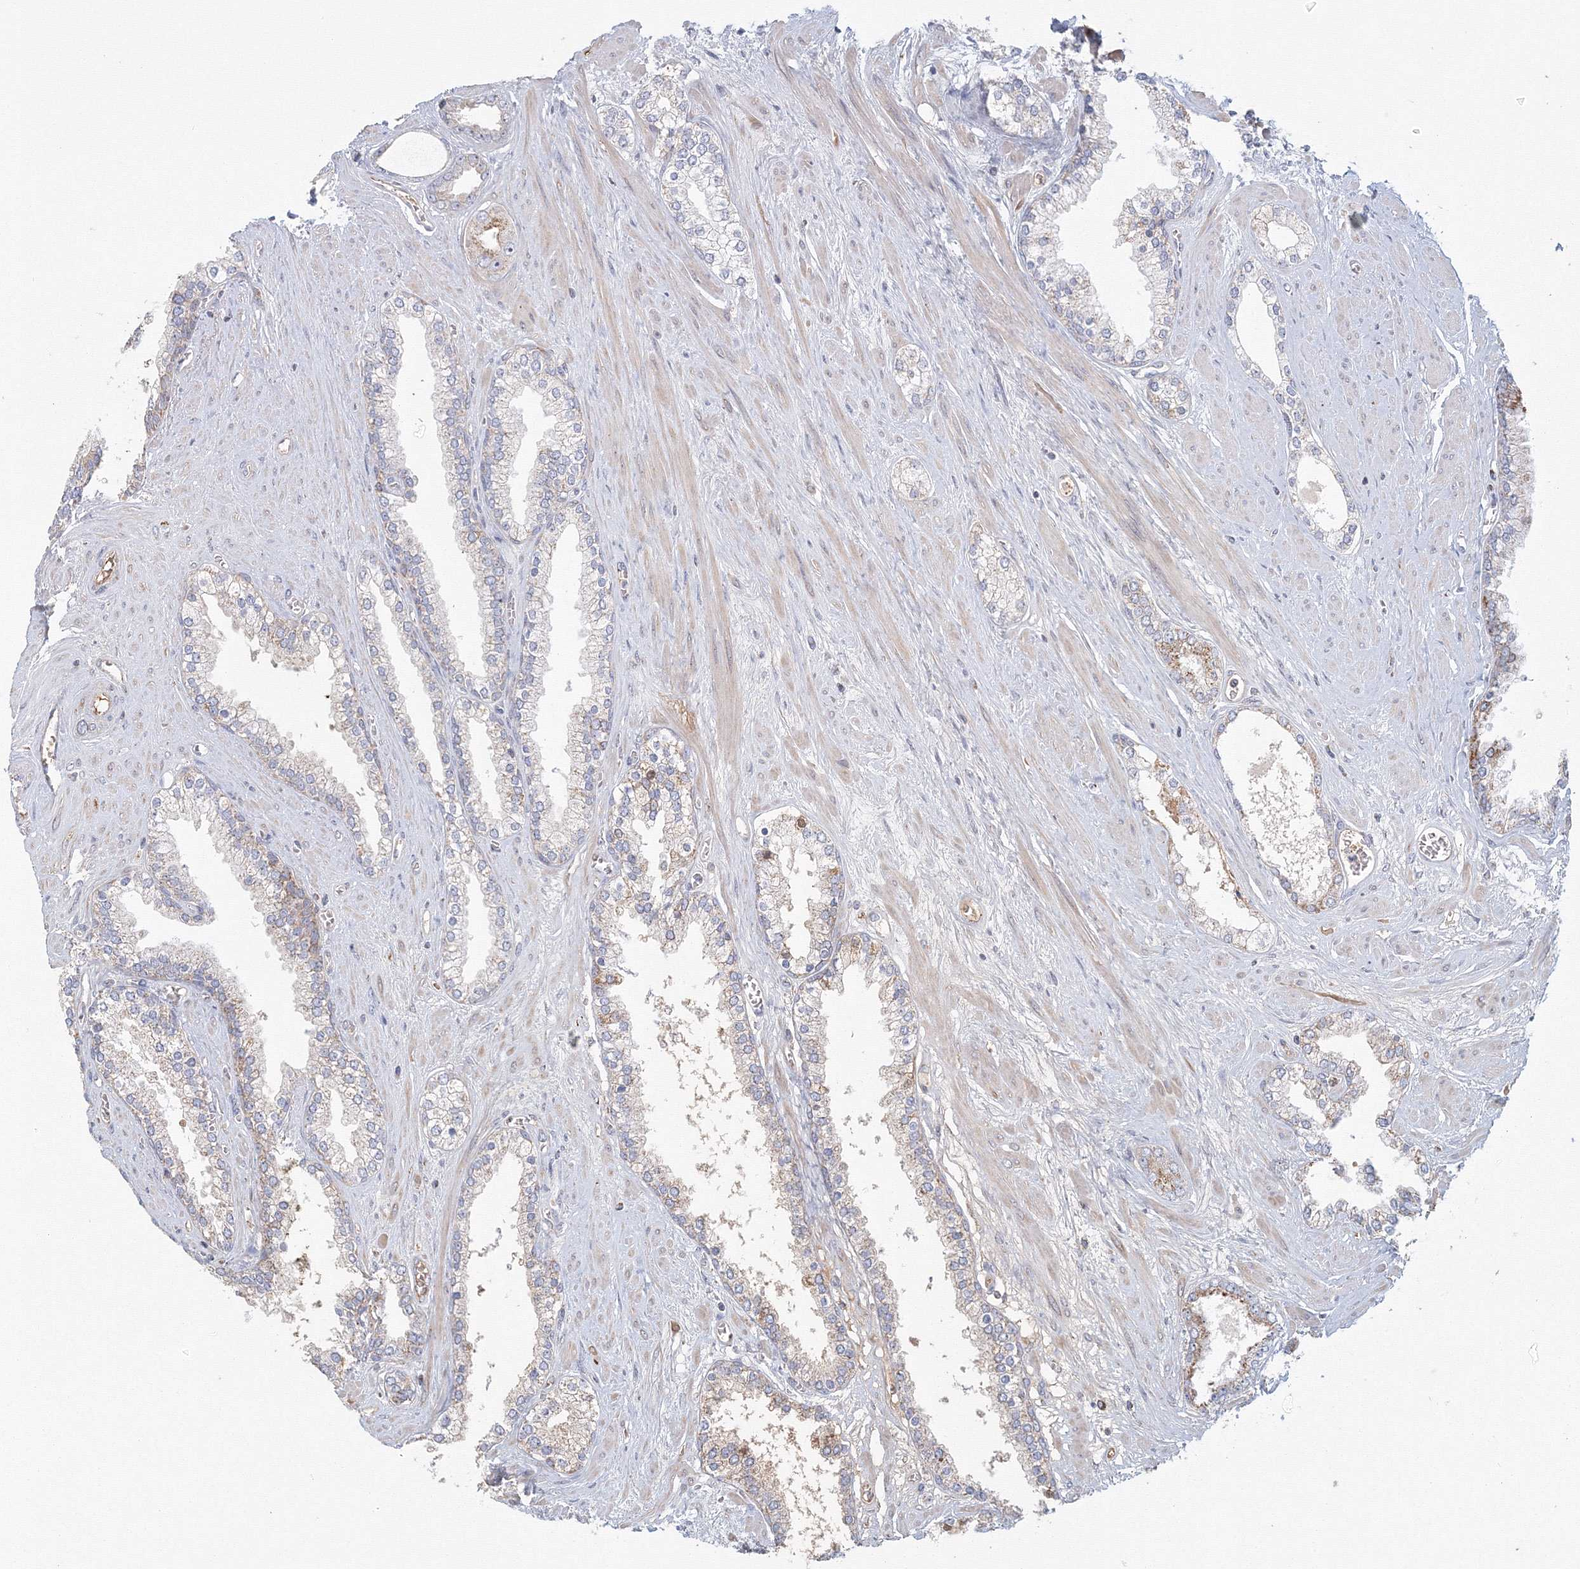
{"staining": {"intensity": "weak", "quantity": "25%-75%", "location": "cytoplasmic/membranous"}, "tissue": "prostate cancer", "cell_type": "Tumor cells", "image_type": "cancer", "snomed": [{"axis": "morphology", "description": "Adenocarcinoma, Low grade"}, {"axis": "topography", "description": "Prostate"}], "caption": "This micrograph displays prostate cancer (low-grade adenocarcinoma) stained with immunohistochemistry to label a protein in brown. The cytoplasmic/membranous of tumor cells show weak positivity for the protein. Nuclei are counter-stained blue.", "gene": "GRPEL1", "patient": {"sex": "male", "age": 62}}